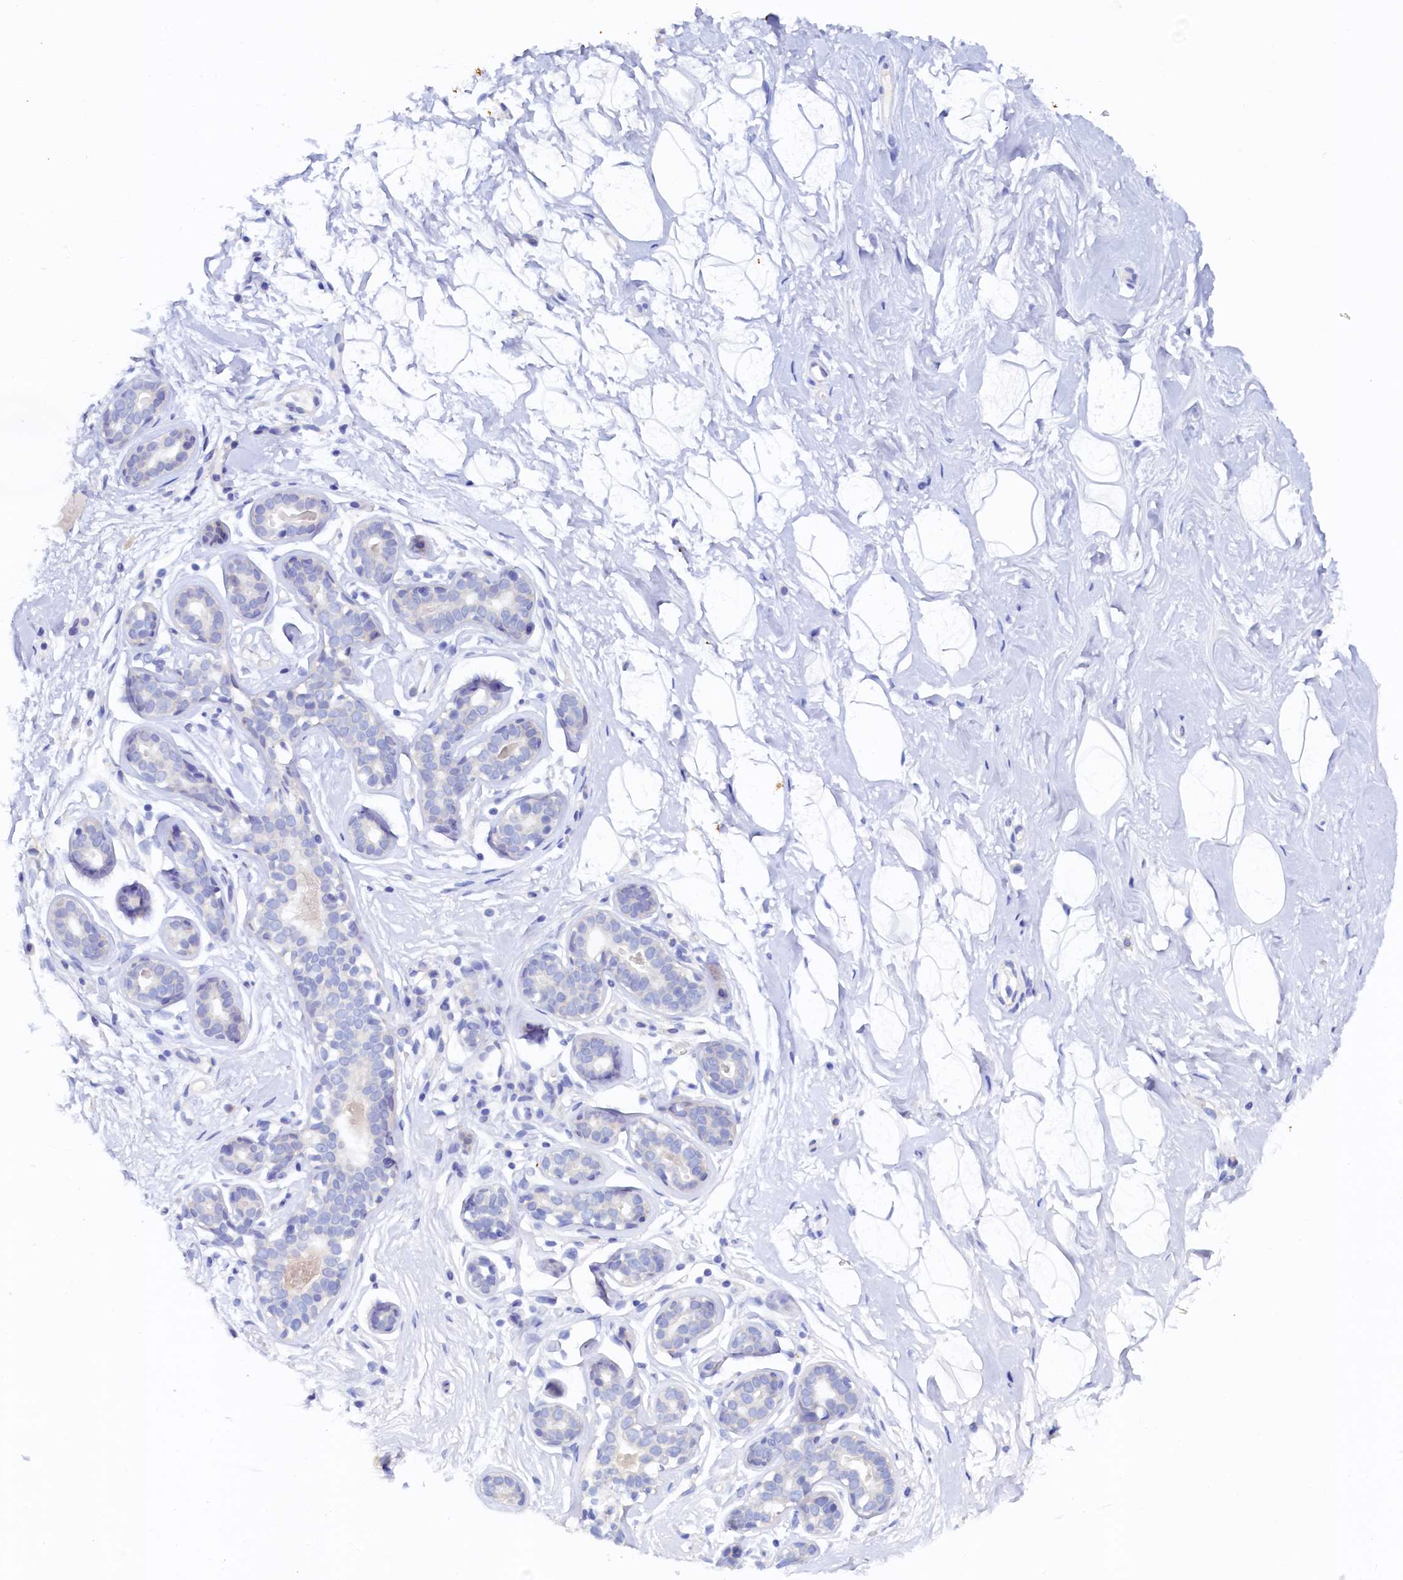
{"staining": {"intensity": "negative", "quantity": "none", "location": "none"}, "tissue": "breast", "cell_type": "Adipocytes", "image_type": "normal", "snomed": [{"axis": "morphology", "description": "Normal tissue, NOS"}, {"axis": "morphology", "description": "Adenoma, NOS"}, {"axis": "topography", "description": "Breast"}], "caption": "Adipocytes show no significant expression in unremarkable breast. (DAB immunohistochemistry (IHC), high magnification).", "gene": "DTD1", "patient": {"sex": "female", "age": 23}}